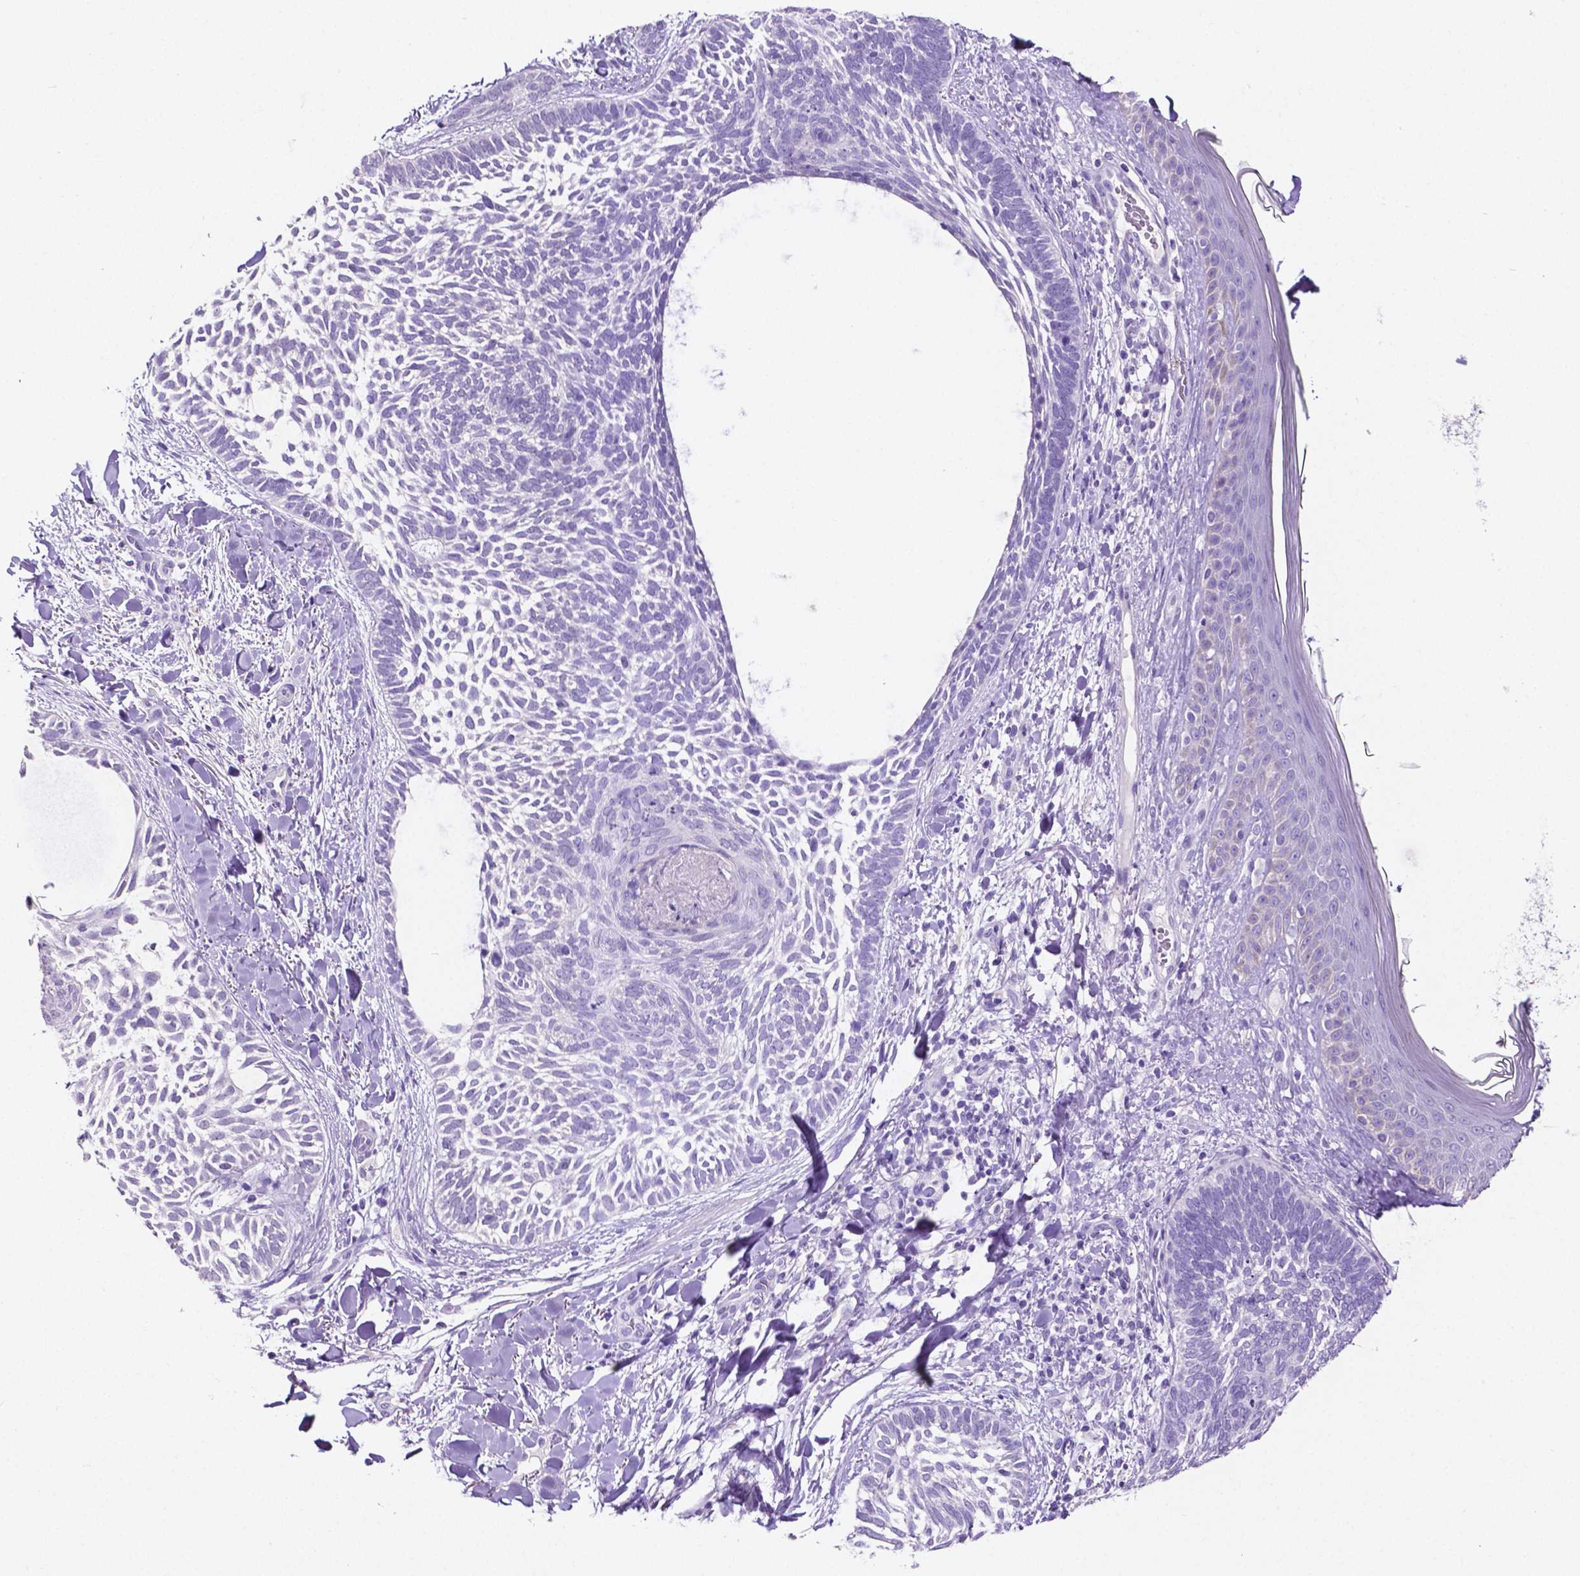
{"staining": {"intensity": "negative", "quantity": "none", "location": "none"}, "tissue": "skin cancer", "cell_type": "Tumor cells", "image_type": "cancer", "snomed": [{"axis": "morphology", "description": "Normal tissue, NOS"}, {"axis": "morphology", "description": "Basal cell carcinoma"}, {"axis": "topography", "description": "Skin"}], "caption": "Immunohistochemistry histopathology image of skin cancer stained for a protein (brown), which reveals no expression in tumor cells. (Brightfield microscopy of DAB IHC at high magnification).", "gene": "SLC22A2", "patient": {"sex": "male", "age": 46}}